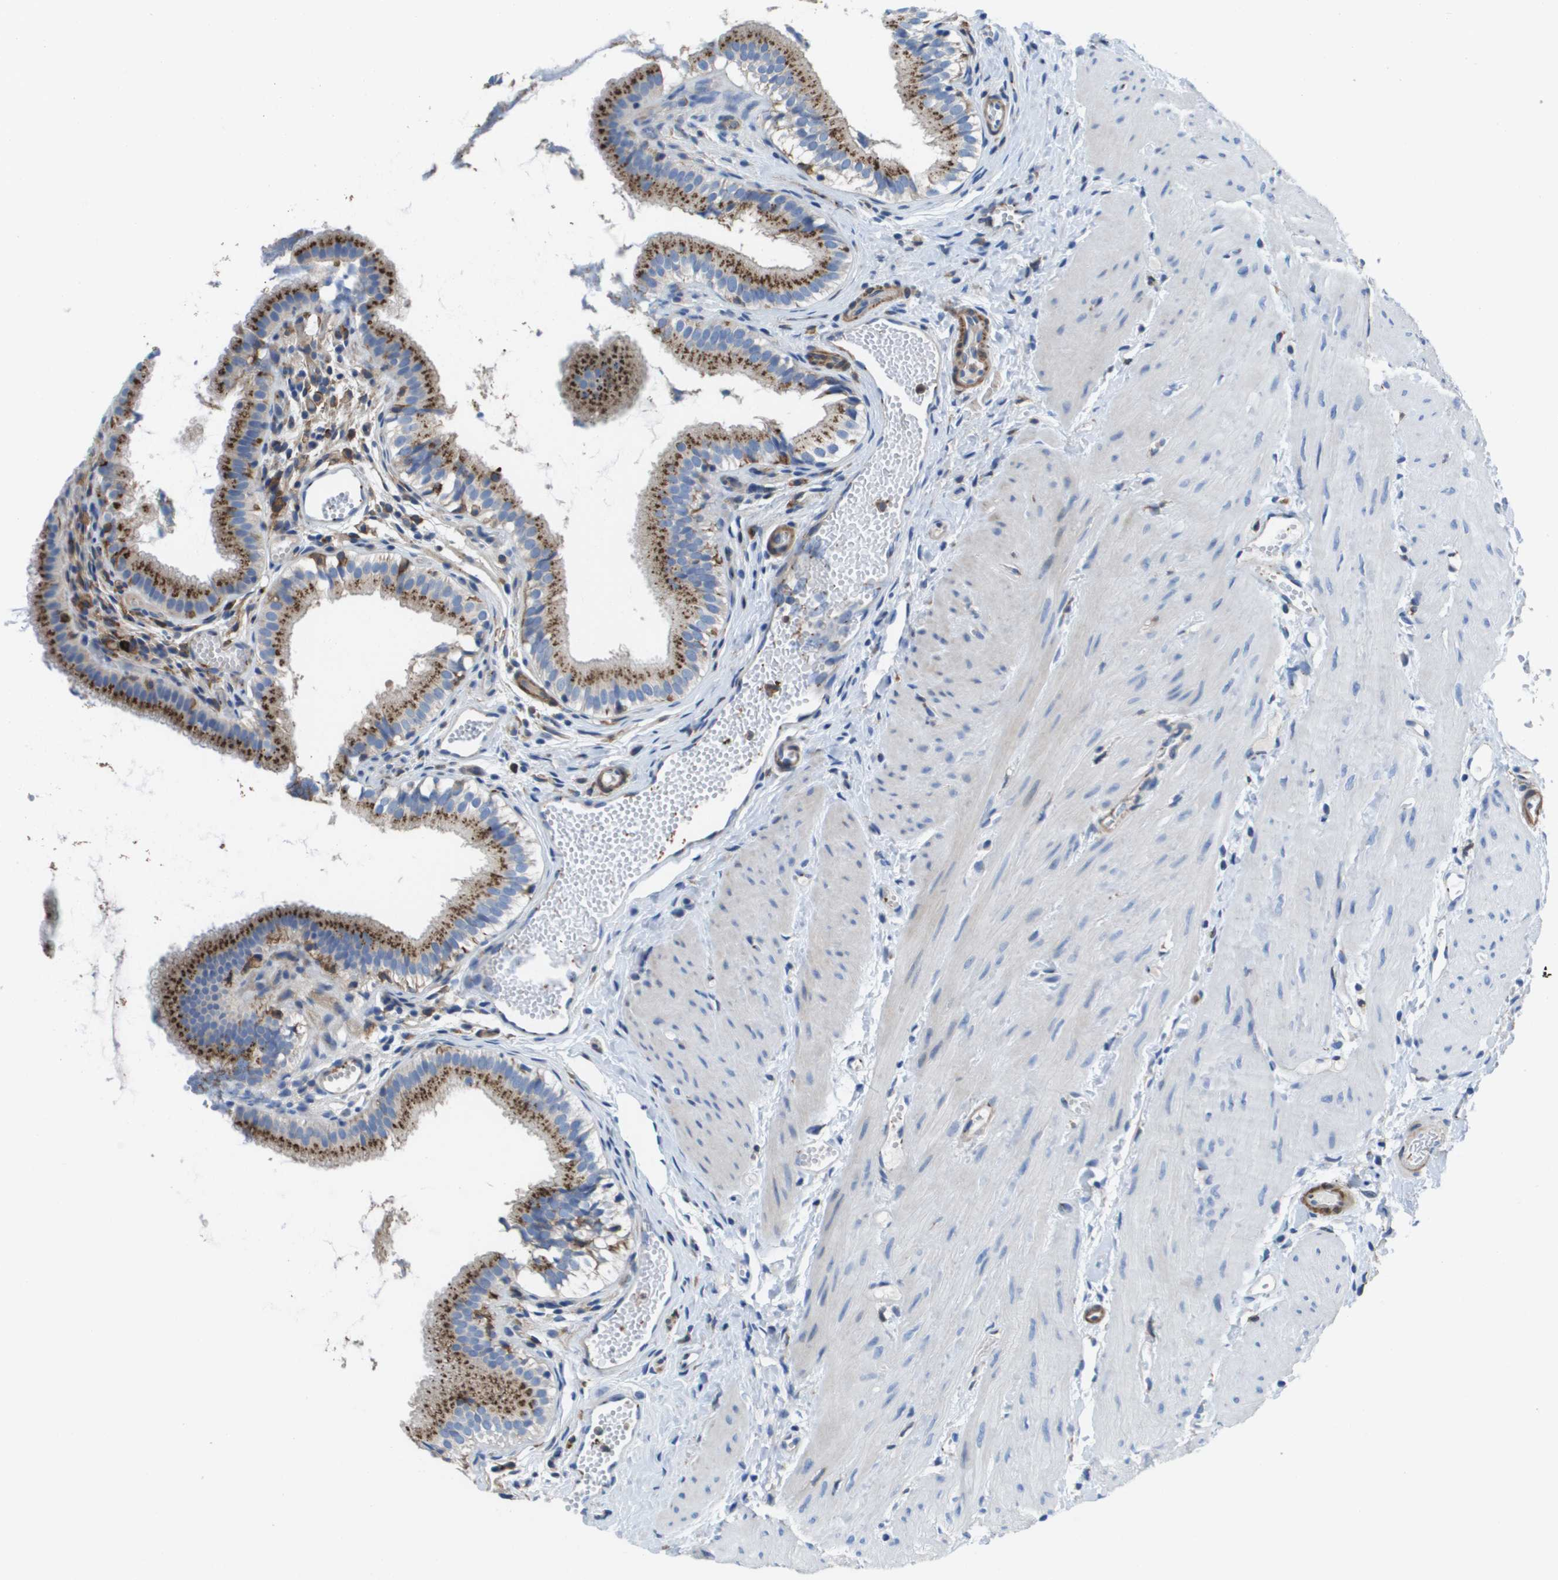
{"staining": {"intensity": "strong", "quantity": ">75%", "location": "cytoplasmic/membranous"}, "tissue": "gallbladder", "cell_type": "Glandular cells", "image_type": "normal", "snomed": [{"axis": "morphology", "description": "Normal tissue, NOS"}, {"axis": "topography", "description": "Gallbladder"}], "caption": "Gallbladder stained with immunohistochemistry (IHC) displays strong cytoplasmic/membranous staining in about >75% of glandular cells. The protein is shown in brown color, while the nuclei are stained blue.", "gene": "SLC37A2", "patient": {"sex": "female", "age": 26}}